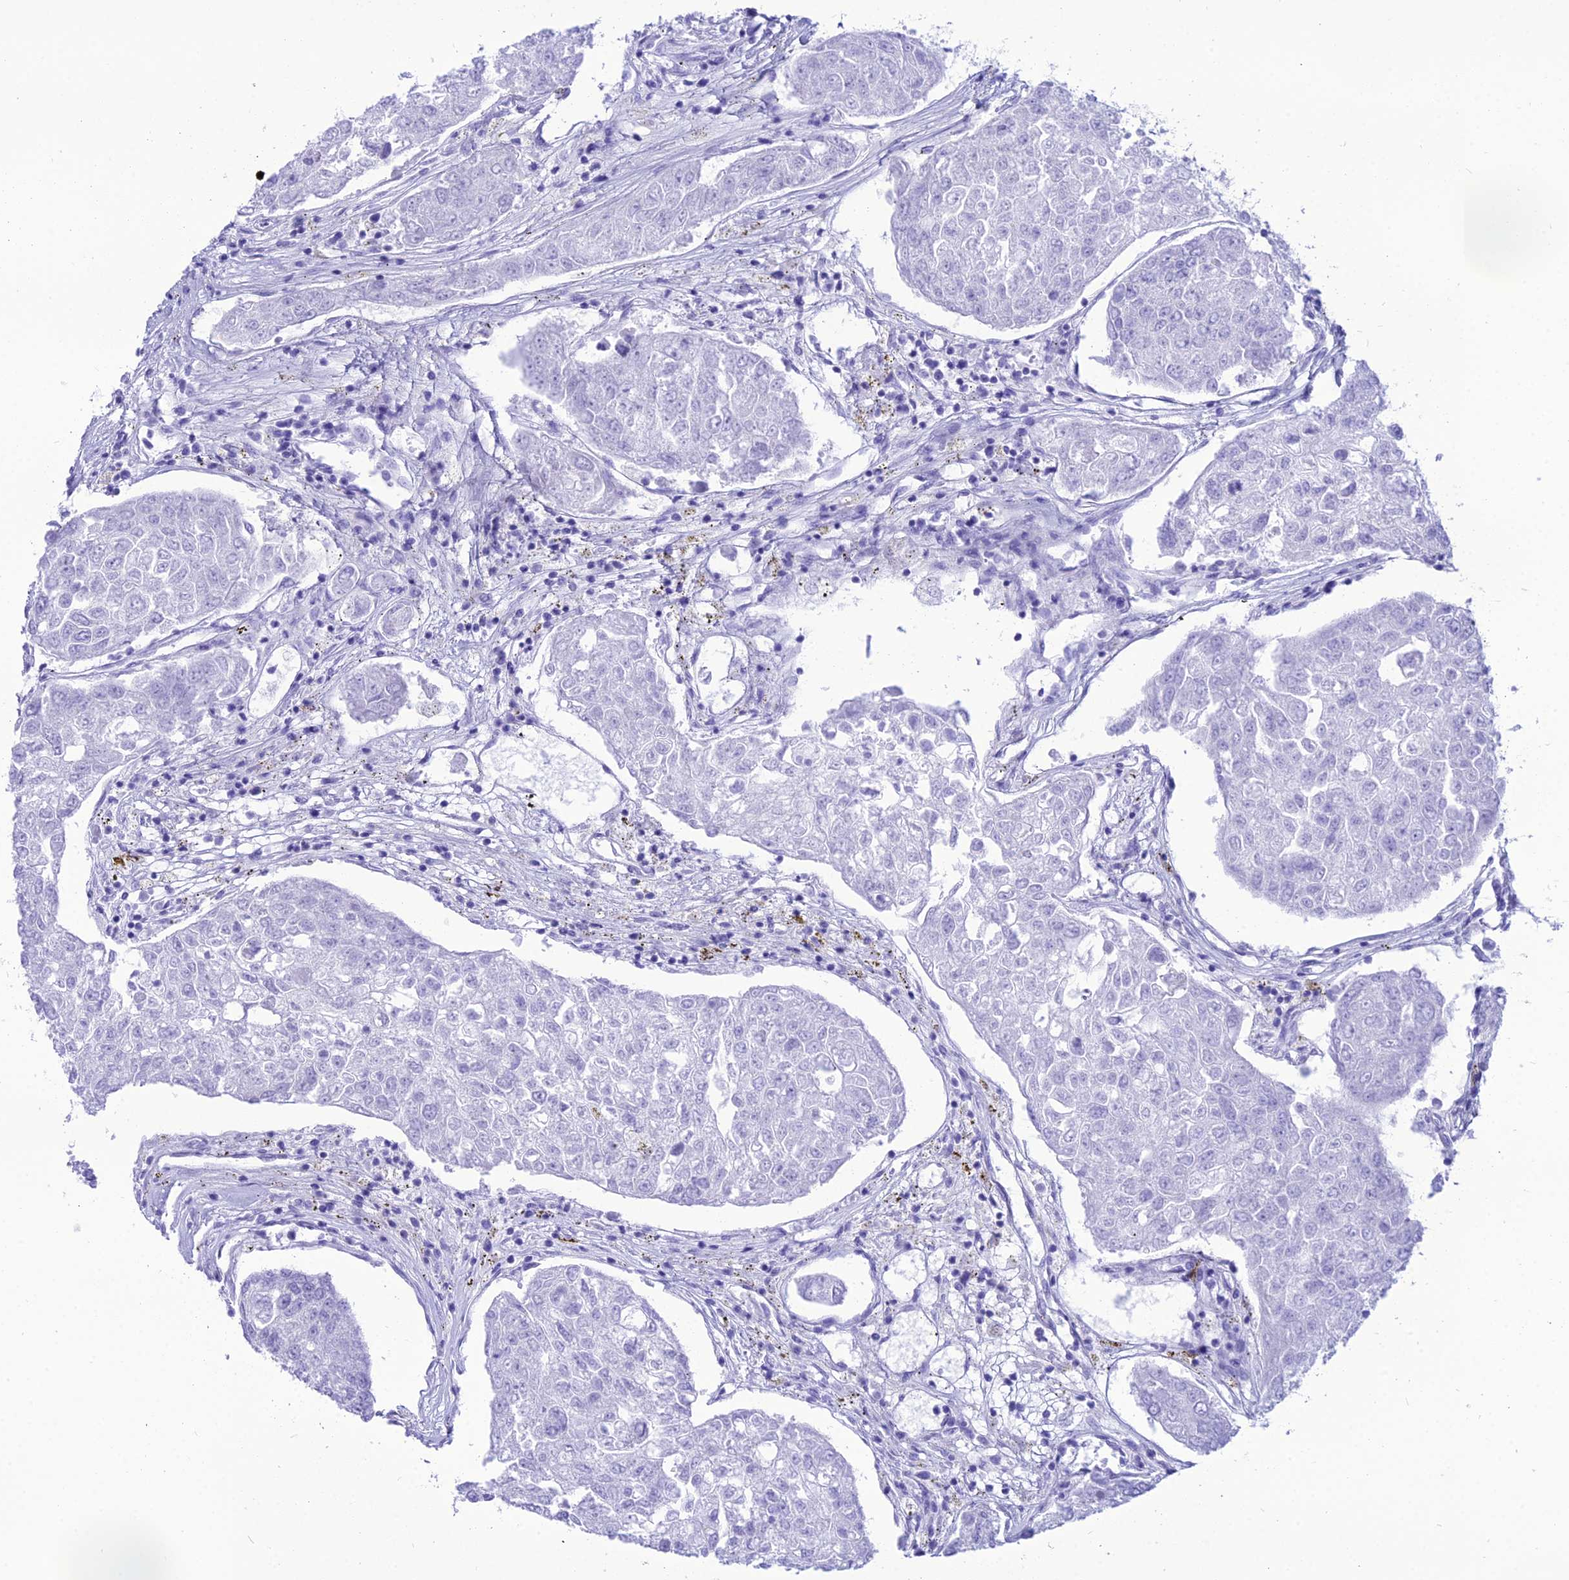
{"staining": {"intensity": "negative", "quantity": "none", "location": "none"}, "tissue": "urothelial cancer", "cell_type": "Tumor cells", "image_type": "cancer", "snomed": [{"axis": "morphology", "description": "Urothelial carcinoma, High grade"}, {"axis": "topography", "description": "Lymph node"}, {"axis": "topography", "description": "Urinary bladder"}], "caption": "This micrograph is of urothelial cancer stained with IHC to label a protein in brown with the nuclei are counter-stained blue. There is no expression in tumor cells. Brightfield microscopy of immunohistochemistry (IHC) stained with DAB (brown) and hematoxylin (blue), captured at high magnification.", "gene": "PNMA5", "patient": {"sex": "male", "age": 51}}